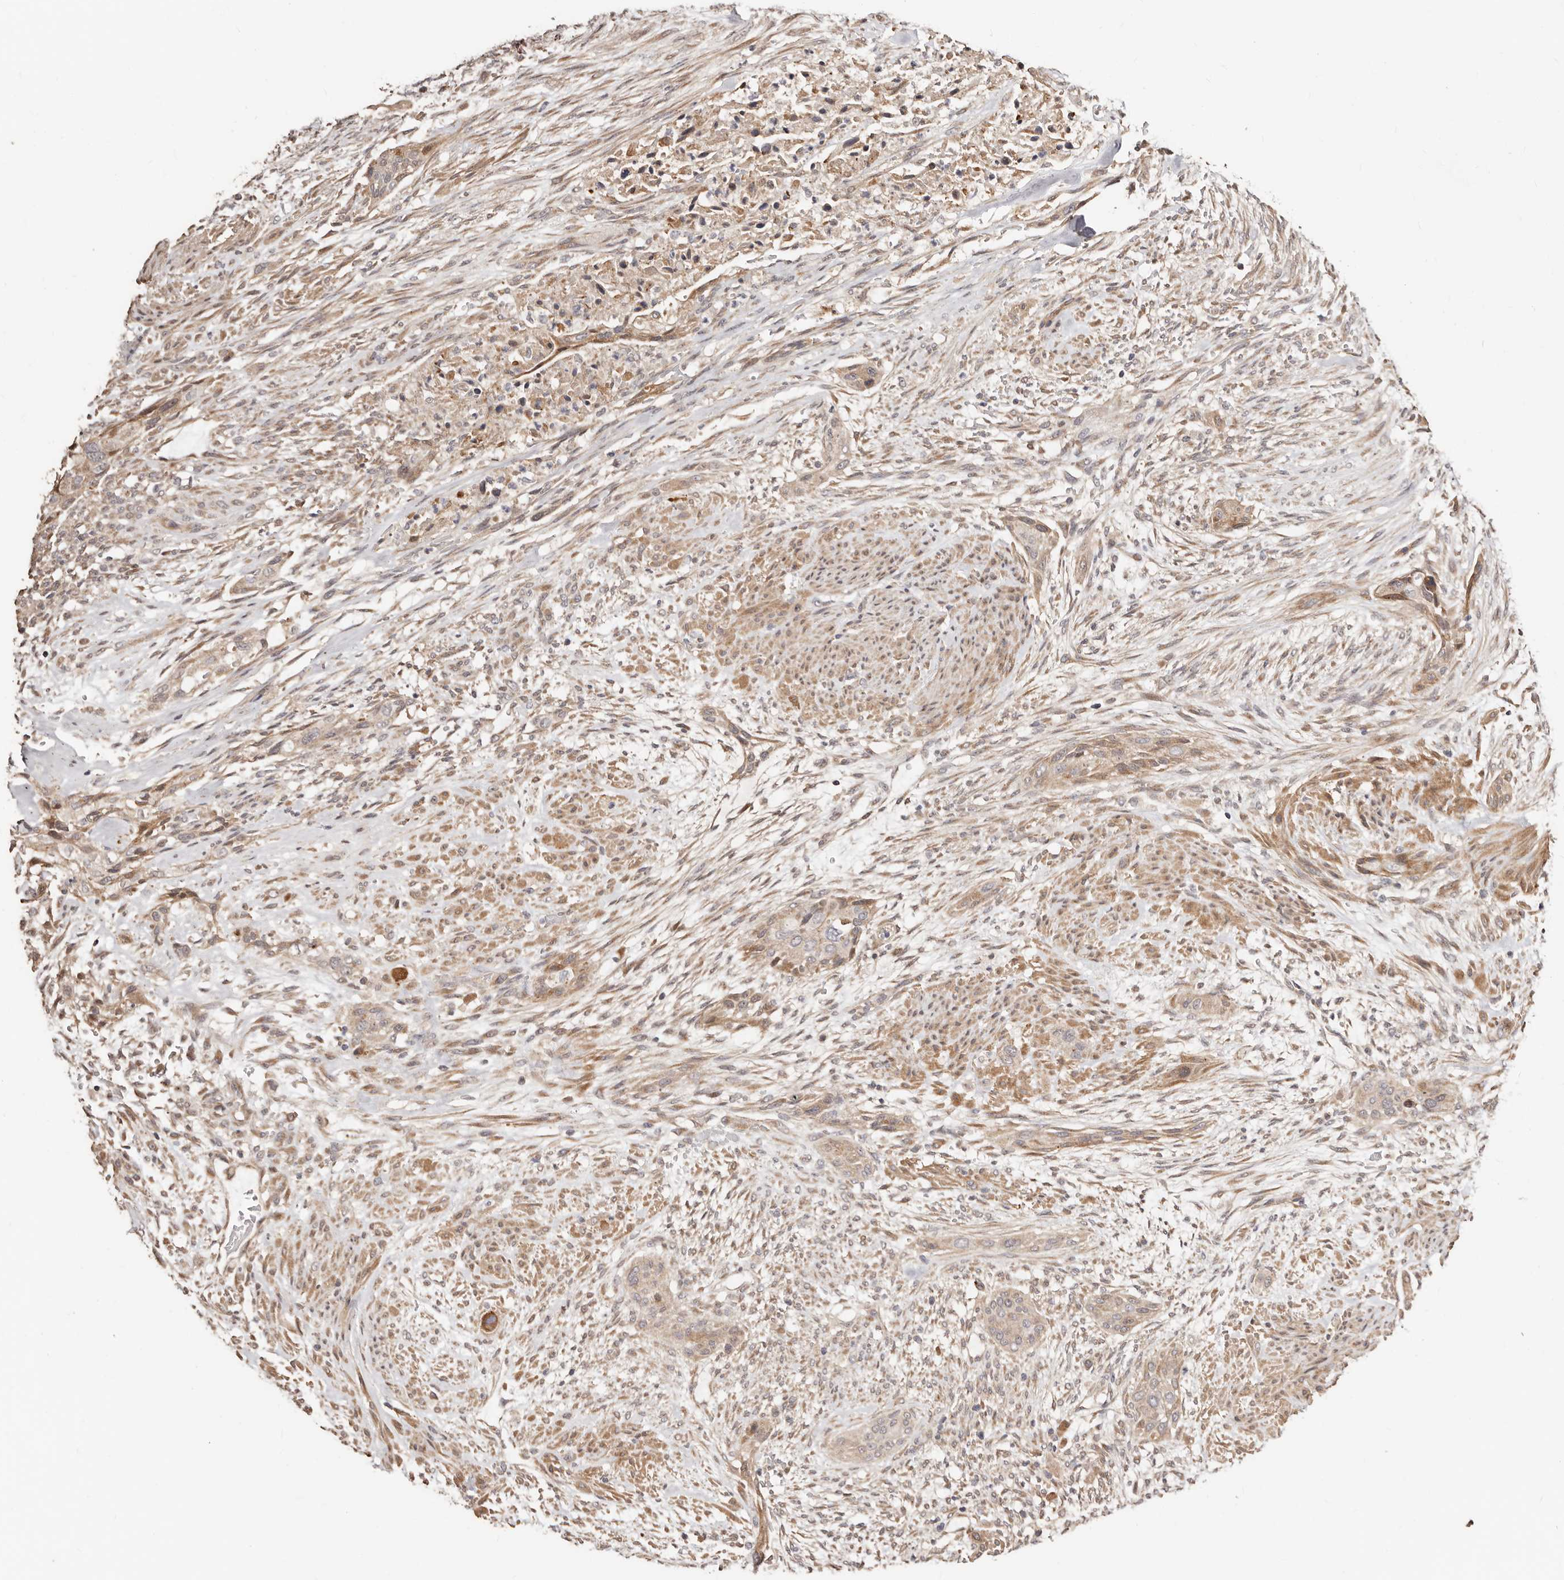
{"staining": {"intensity": "moderate", "quantity": "<25%", "location": "cytoplasmic/membranous"}, "tissue": "urothelial cancer", "cell_type": "Tumor cells", "image_type": "cancer", "snomed": [{"axis": "morphology", "description": "Urothelial carcinoma, High grade"}, {"axis": "topography", "description": "Urinary bladder"}], "caption": "A high-resolution histopathology image shows IHC staining of urothelial cancer, which exhibits moderate cytoplasmic/membranous positivity in approximately <25% of tumor cells.", "gene": "APOL6", "patient": {"sex": "male", "age": 35}}